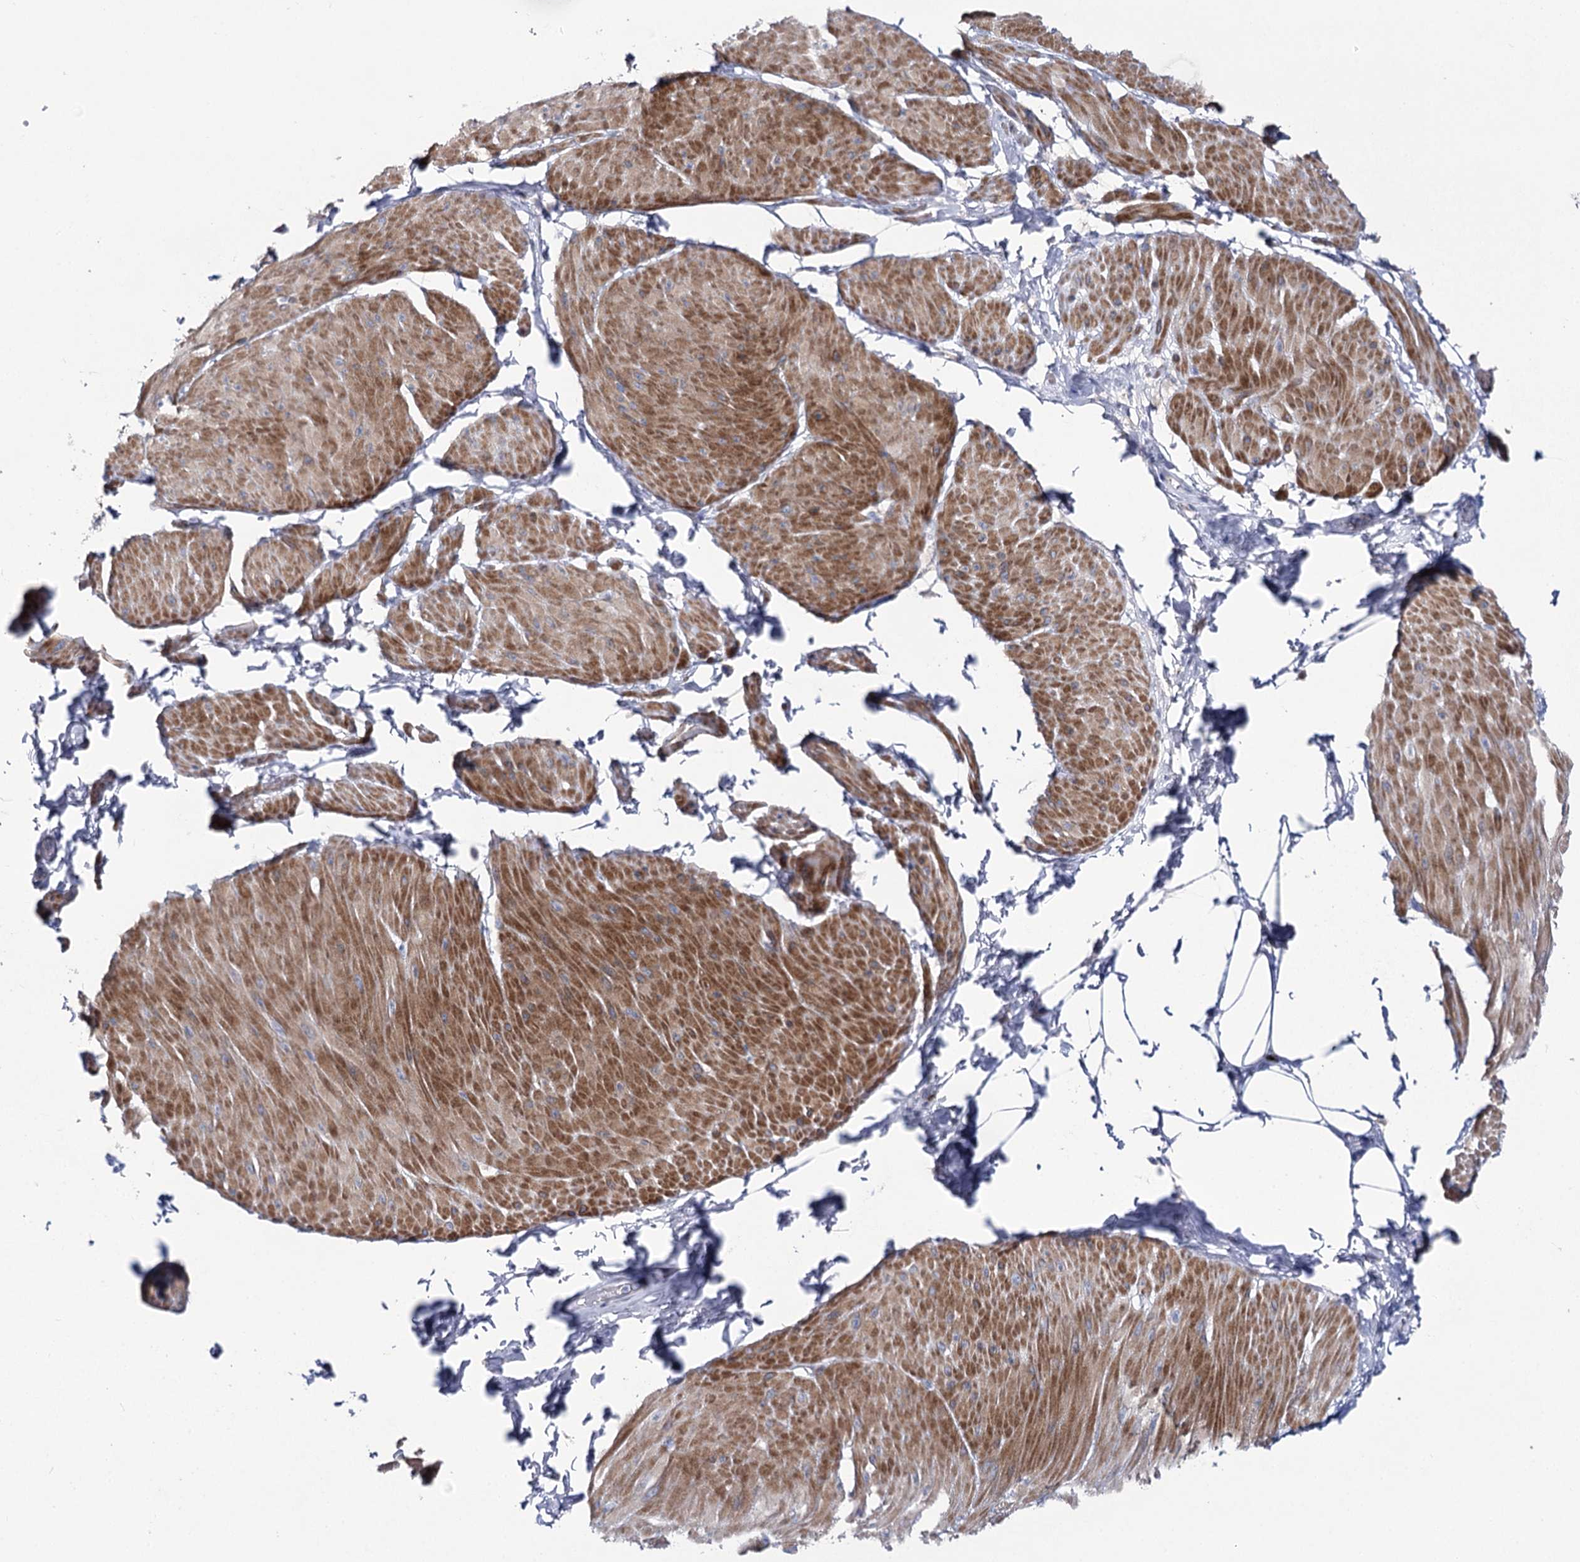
{"staining": {"intensity": "strong", "quantity": "<25%", "location": "cytoplasmic/membranous"}, "tissue": "smooth muscle", "cell_type": "Smooth muscle cells", "image_type": "normal", "snomed": [{"axis": "morphology", "description": "Urothelial carcinoma, High grade"}, {"axis": "topography", "description": "Urinary bladder"}], "caption": "The micrograph shows immunohistochemical staining of benign smooth muscle. There is strong cytoplasmic/membranous staining is seen in approximately <25% of smooth muscle cells.", "gene": "NRAP", "patient": {"sex": "male", "age": 46}}